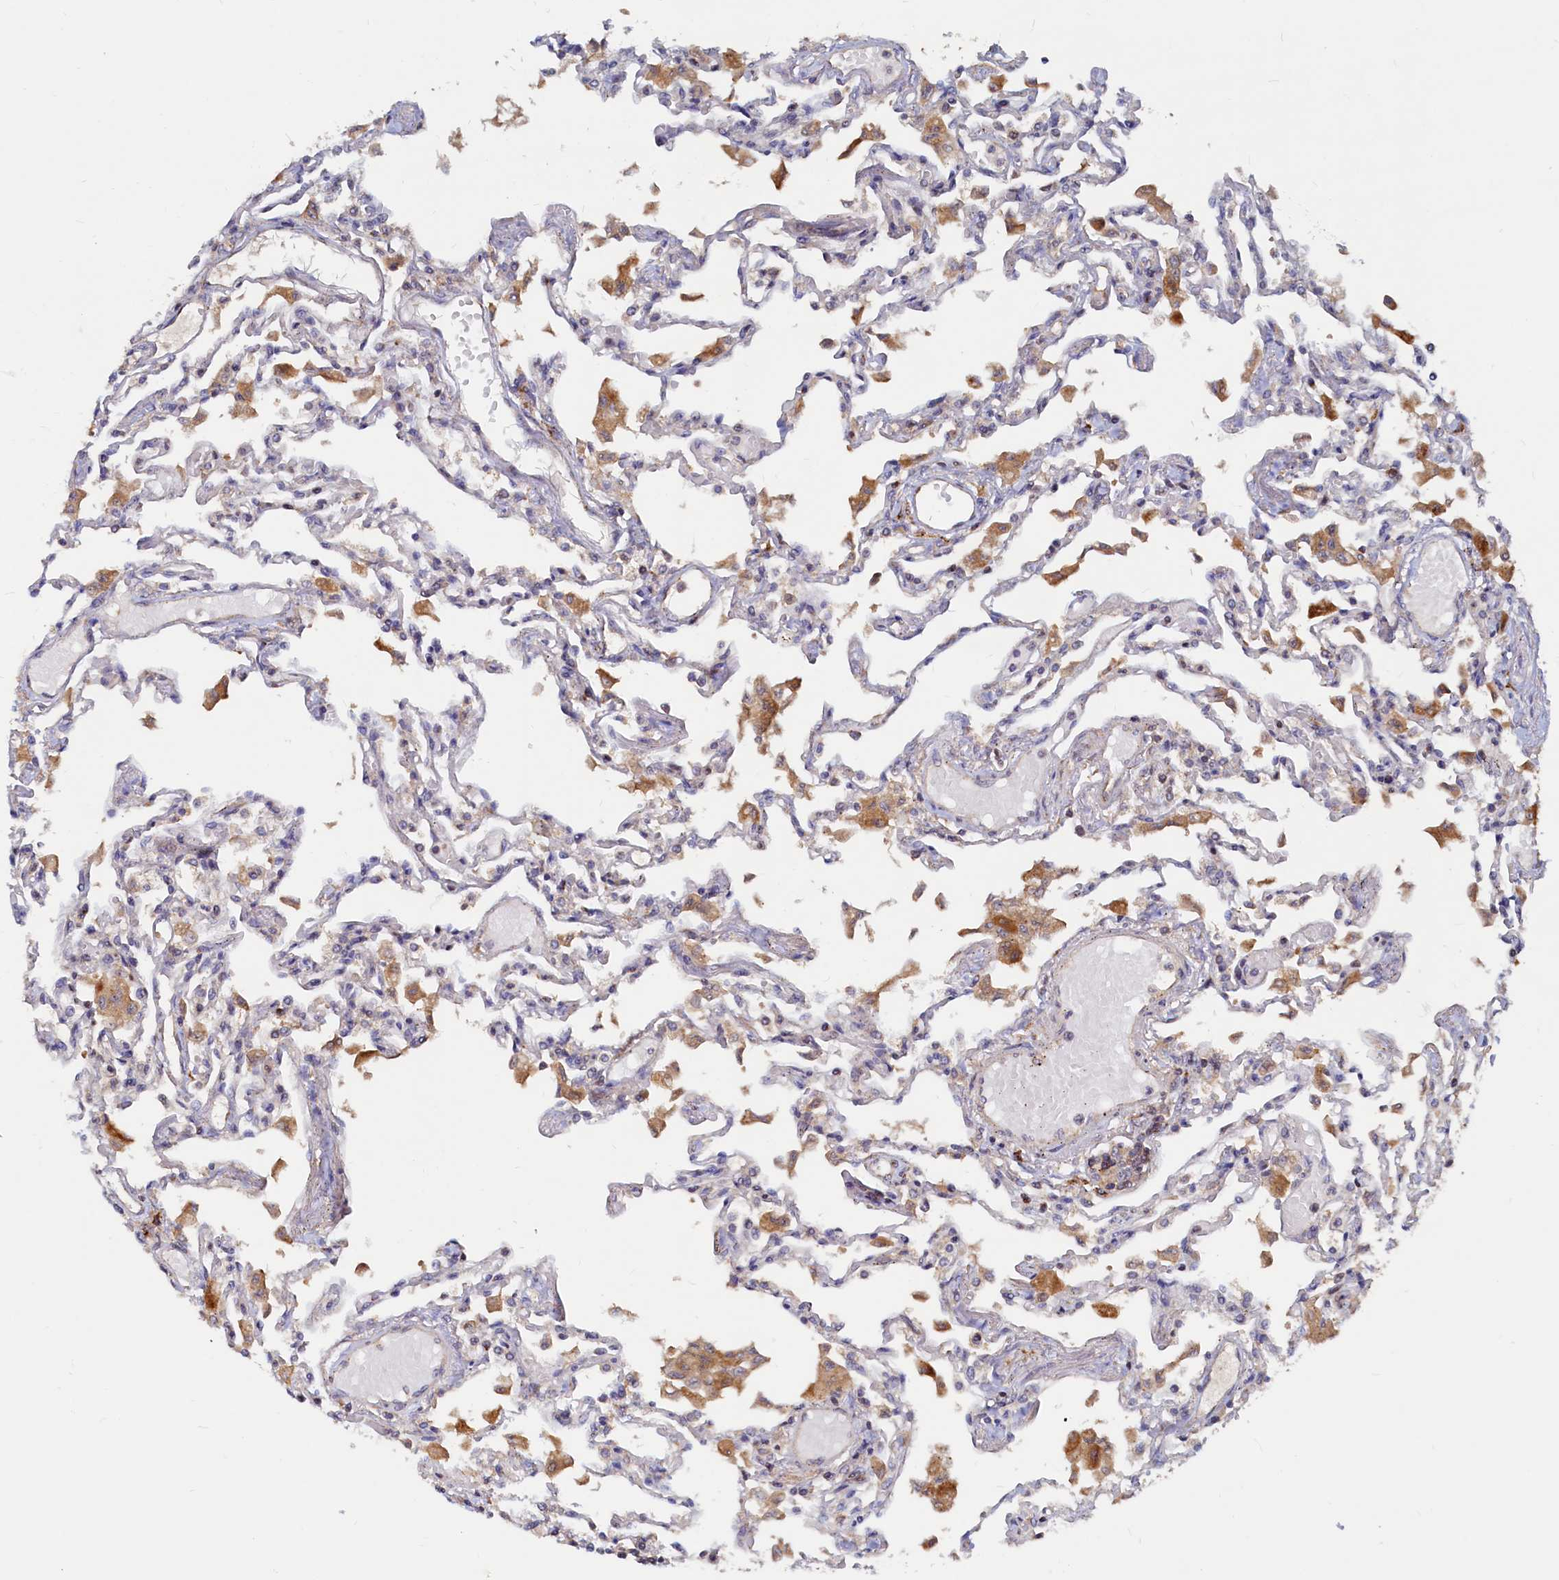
{"staining": {"intensity": "weak", "quantity": "<25%", "location": "cytoplasmic/membranous"}, "tissue": "lung", "cell_type": "Alveolar cells", "image_type": "normal", "snomed": [{"axis": "morphology", "description": "Normal tissue, NOS"}, {"axis": "topography", "description": "Bronchus"}, {"axis": "topography", "description": "Lung"}], "caption": "An immunohistochemistry (IHC) image of unremarkable lung is shown. There is no staining in alveolar cells of lung. Nuclei are stained in blue.", "gene": "RGS7BP", "patient": {"sex": "female", "age": 49}}